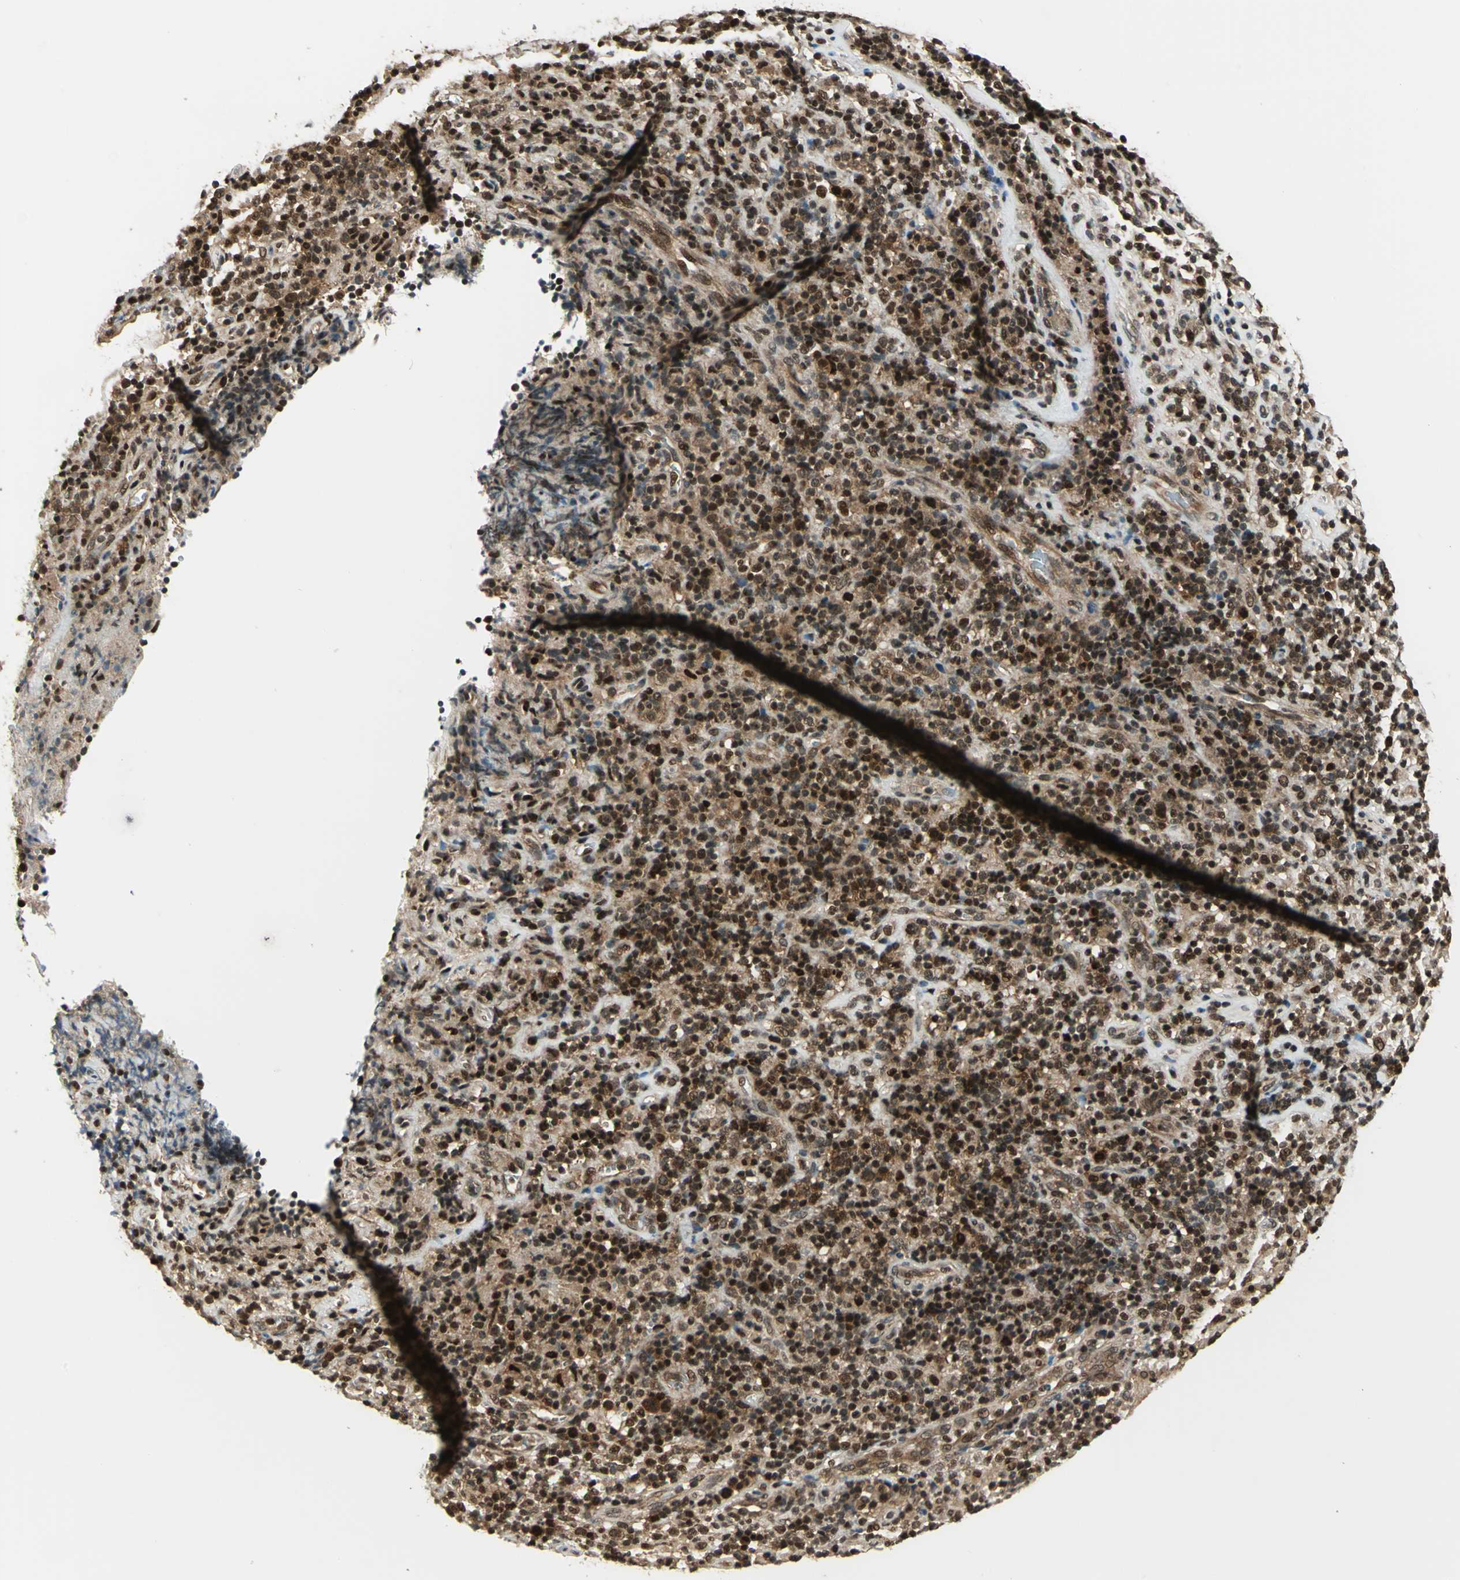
{"staining": {"intensity": "strong", "quantity": "25%-75%", "location": "cytoplasmic/membranous,nuclear"}, "tissue": "lymphoma", "cell_type": "Tumor cells", "image_type": "cancer", "snomed": [{"axis": "morphology", "description": "Hodgkin's disease, NOS"}, {"axis": "topography", "description": "Lymph node"}], "caption": "IHC staining of lymphoma, which reveals high levels of strong cytoplasmic/membranous and nuclear staining in approximately 25%-75% of tumor cells indicating strong cytoplasmic/membranous and nuclear protein expression. The staining was performed using DAB (brown) for protein detection and nuclei were counterstained in hematoxylin (blue).", "gene": "PSMC3", "patient": {"sex": "male", "age": 65}}